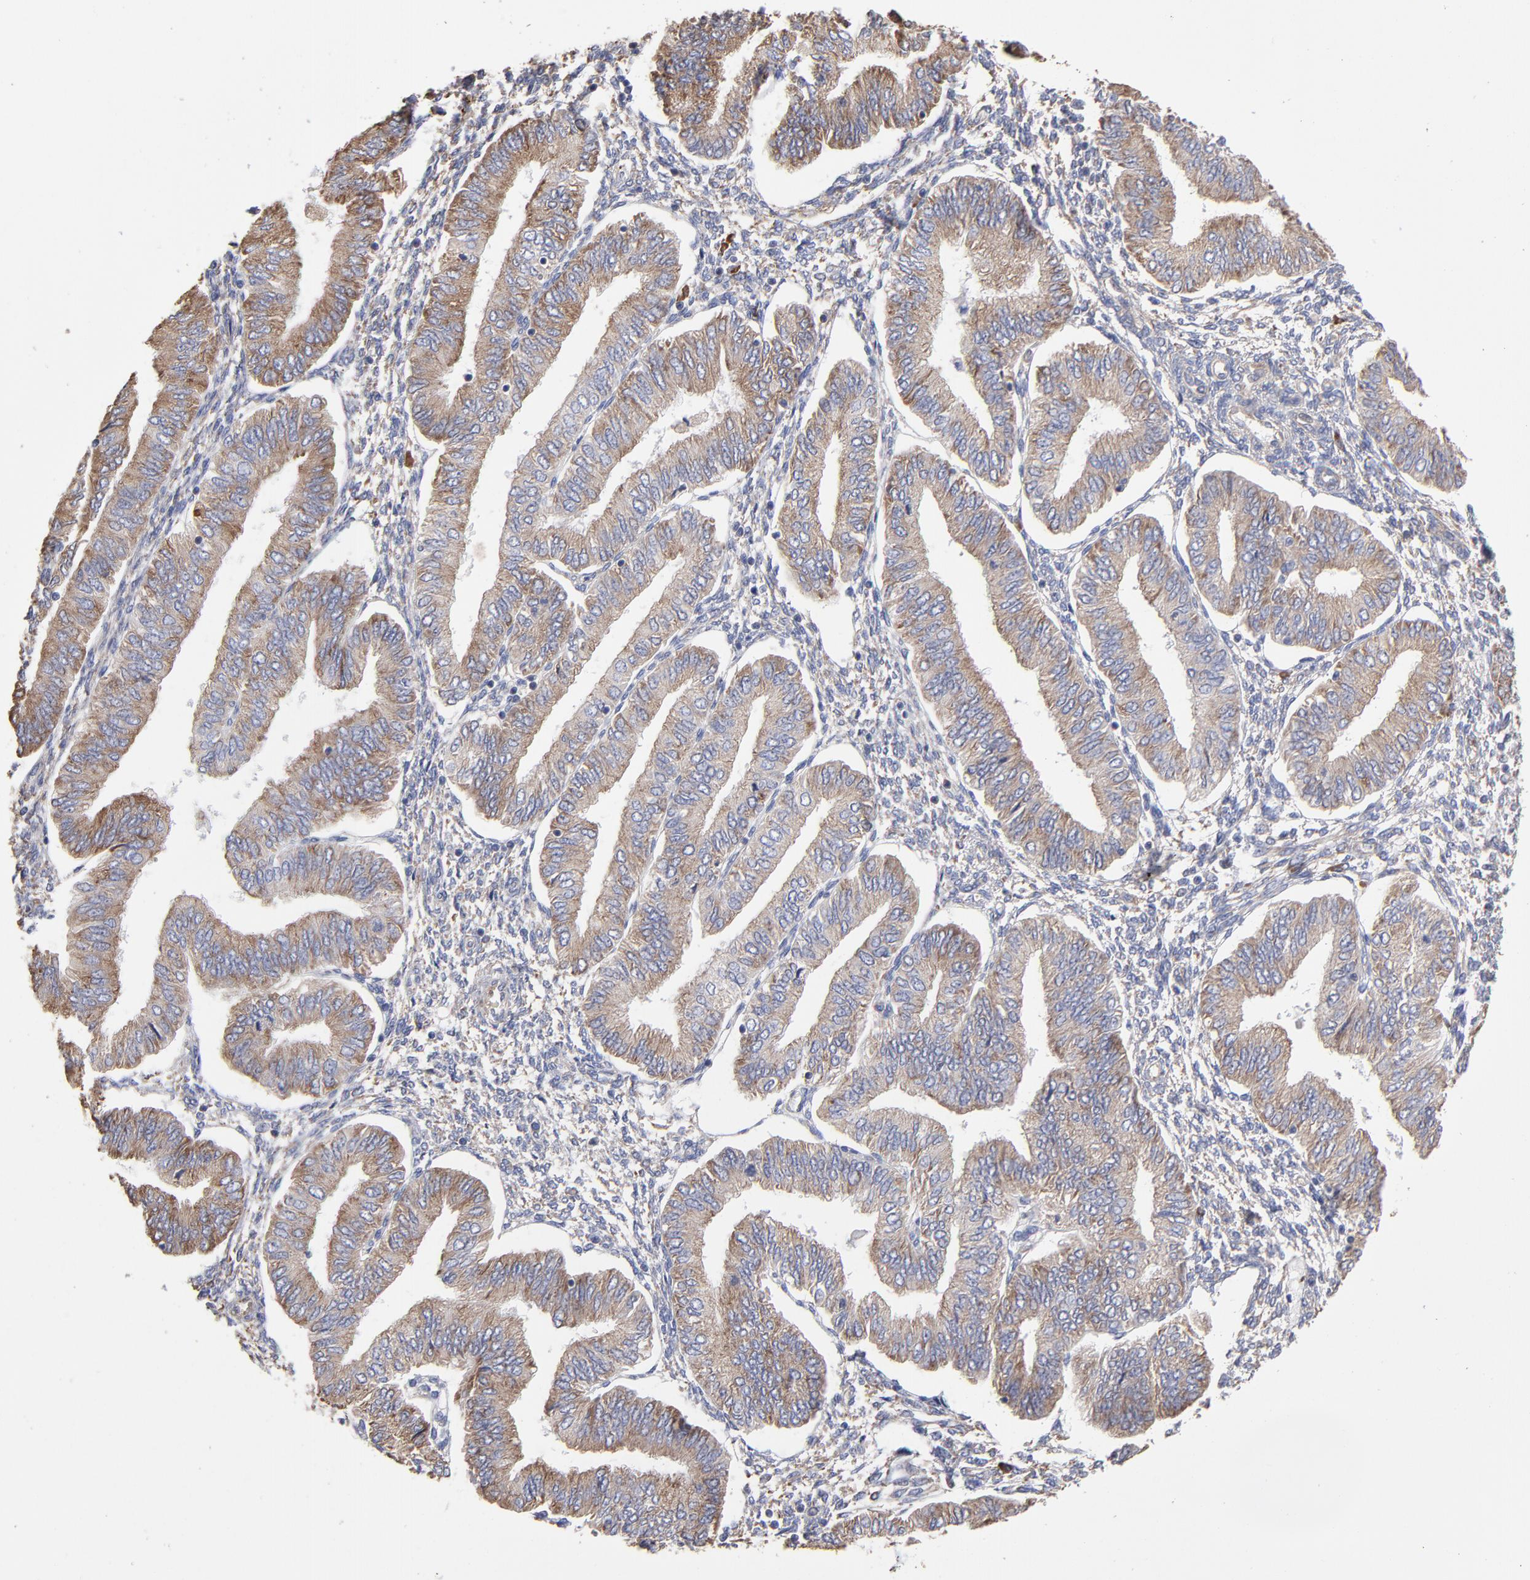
{"staining": {"intensity": "weak", "quantity": ">75%", "location": "cytoplasmic/membranous"}, "tissue": "endometrial cancer", "cell_type": "Tumor cells", "image_type": "cancer", "snomed": [{"axis": "morphology", "description": "Adenocarcinoma, NOS"}, {"axis": "topography", "description": "Endometrium"}], "caption": "Weak cytoplasmic/membranous expression for a protein is seen in approximately >75% of tumor cells of endometrial cancer (adenocarcinoma) using immunohistochemistry.", "gene": "RPL3", "patient": {"sex": "female", "age": 51}}